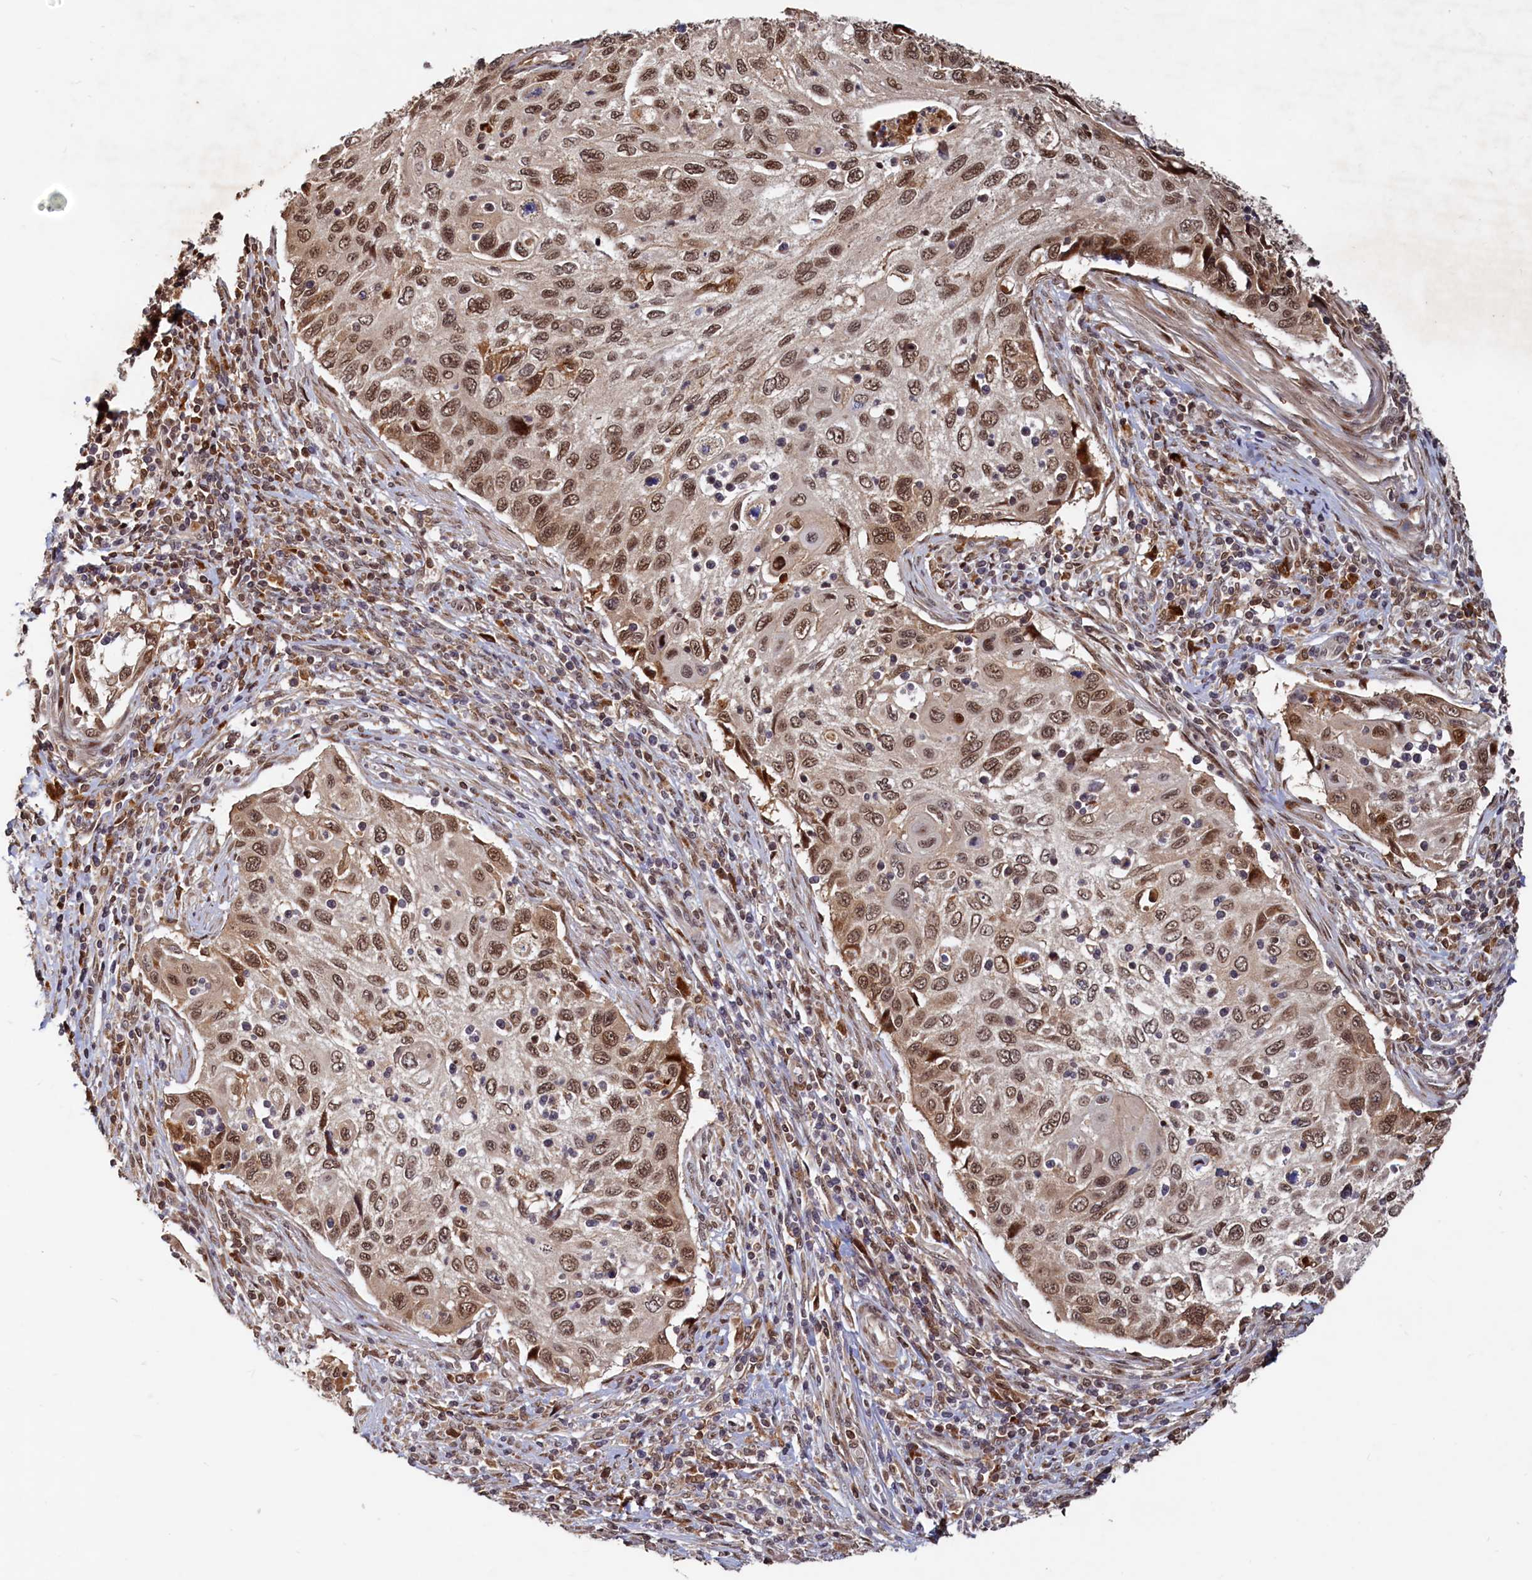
{"staining": {"intensity": "moderate", "quantity": ">75%", "location": "nuclear"}, "tissue": "cervical cancer", "cell_type": "Tumor cells", "image_type": "cancer", "snomed": [{"axis": "morphology", "description": "Squamous cell carcinoma, NOS"}, {"axis": "topography", "description": "Cervix"}], "caption": "Immunohistochemical staining of cervical squamous cell carcinoma displays medium levels of moderate nuclear positivity in approximately >75% of tumor cells.", "gene": "TRAPPC4", "patient": {"sex": "female", "age": 70}}